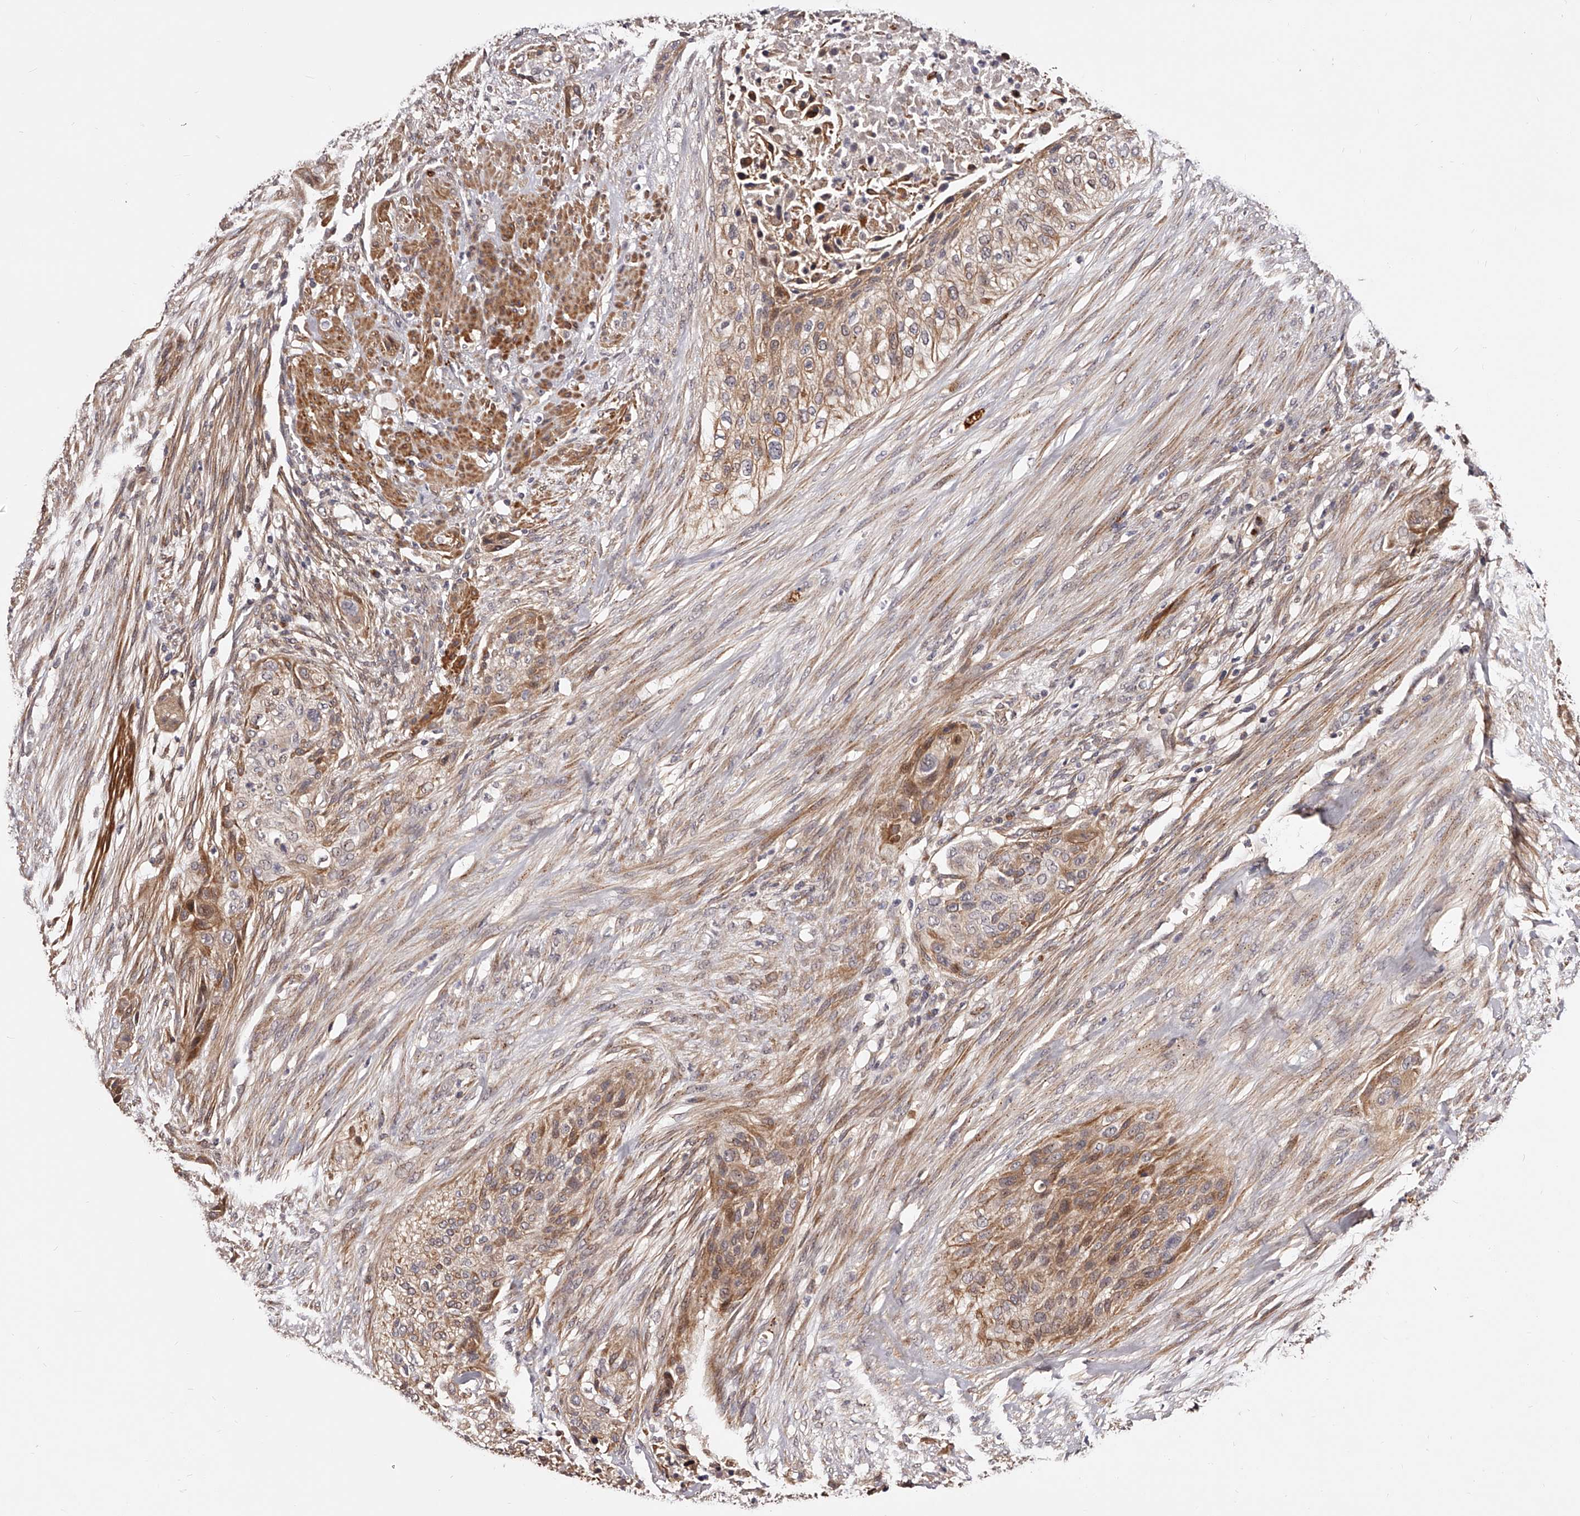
{"staining": {"intensity": "moderate", "quantity": ">75%", "location": "cytoplasmic/membranous"}, "tissue": "urothelial cancer", "cell_type": "Tumor cells", "image_type": "cancer", "snomed": [{"axis": "morphology", "description": "Urothelial carcinoma, High grade"}, {"axis": "topography", "description": "Urinary bladder"}], "caption": "Protein expression analysis of urothelial cancer reveals moderate cytoplasmic/membranous staining in approximately >75% of tumor cells.", "gene": "ZNF502", "patient": {"sex": "male", "age": 35}}